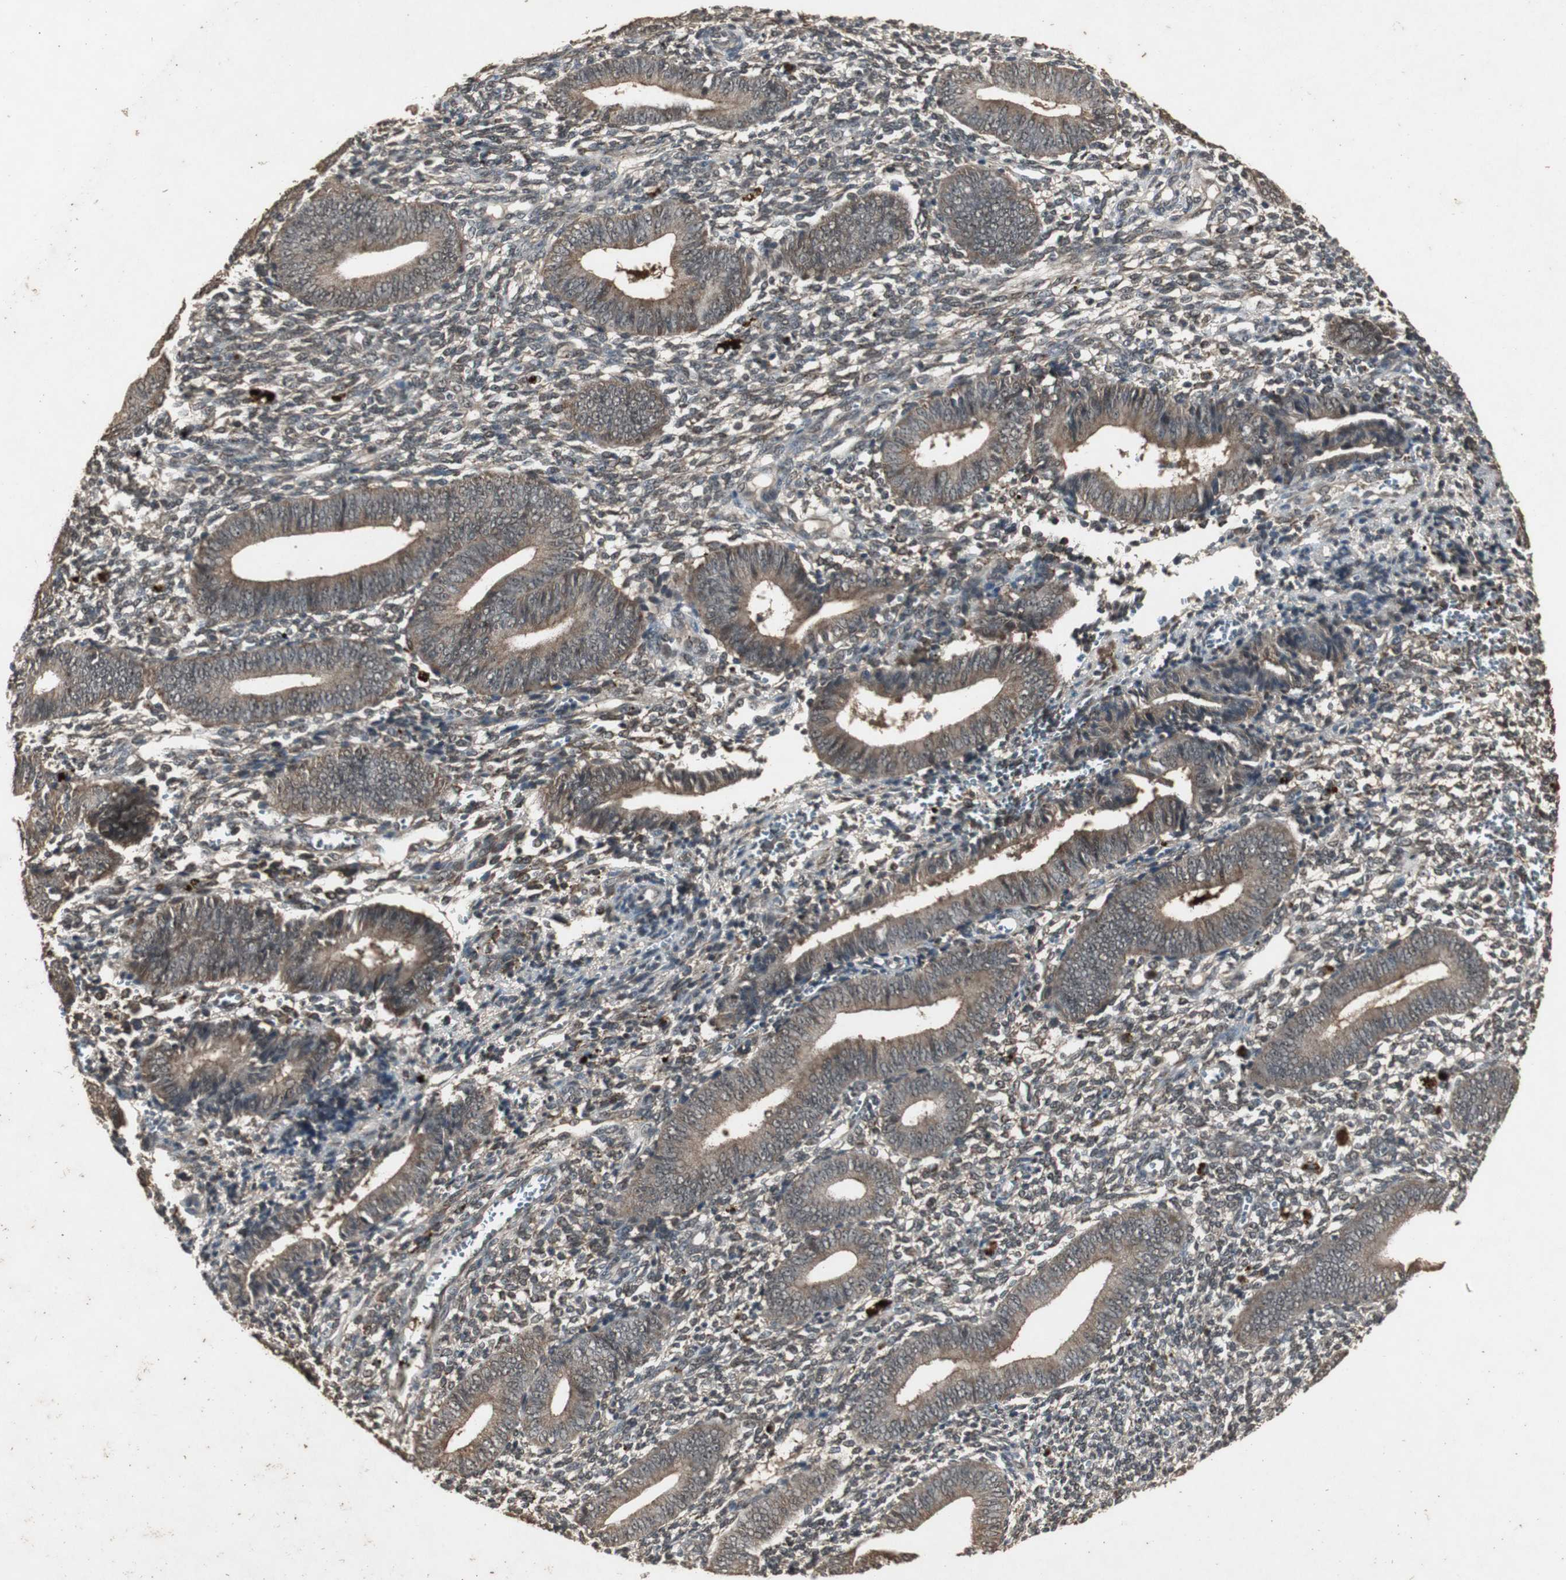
{"staining": {"intensity": "strong", "quantity": ">75%", "location": "cytoplasmic/membranous,nuclear"}, "tissue": "endometrium", "cell_type": "Cells in endometrial stroma", "image_type": "normal", "snomed": [{"axis": "morphology", "description": "Normal tissue, NOS"}, {"axis": "topography", "description": "Uterus"}, {"axis": "topography", "description": "Endometrium"}], "caption": "Protein analysis of benign endometrium demonstrates strong cytoplasmic/membranous,nuclear positivity in approximately >75% of cells in endometrial stroma.", "gene": "EMX1", "patient": {"sex": "female", "age": 33}}